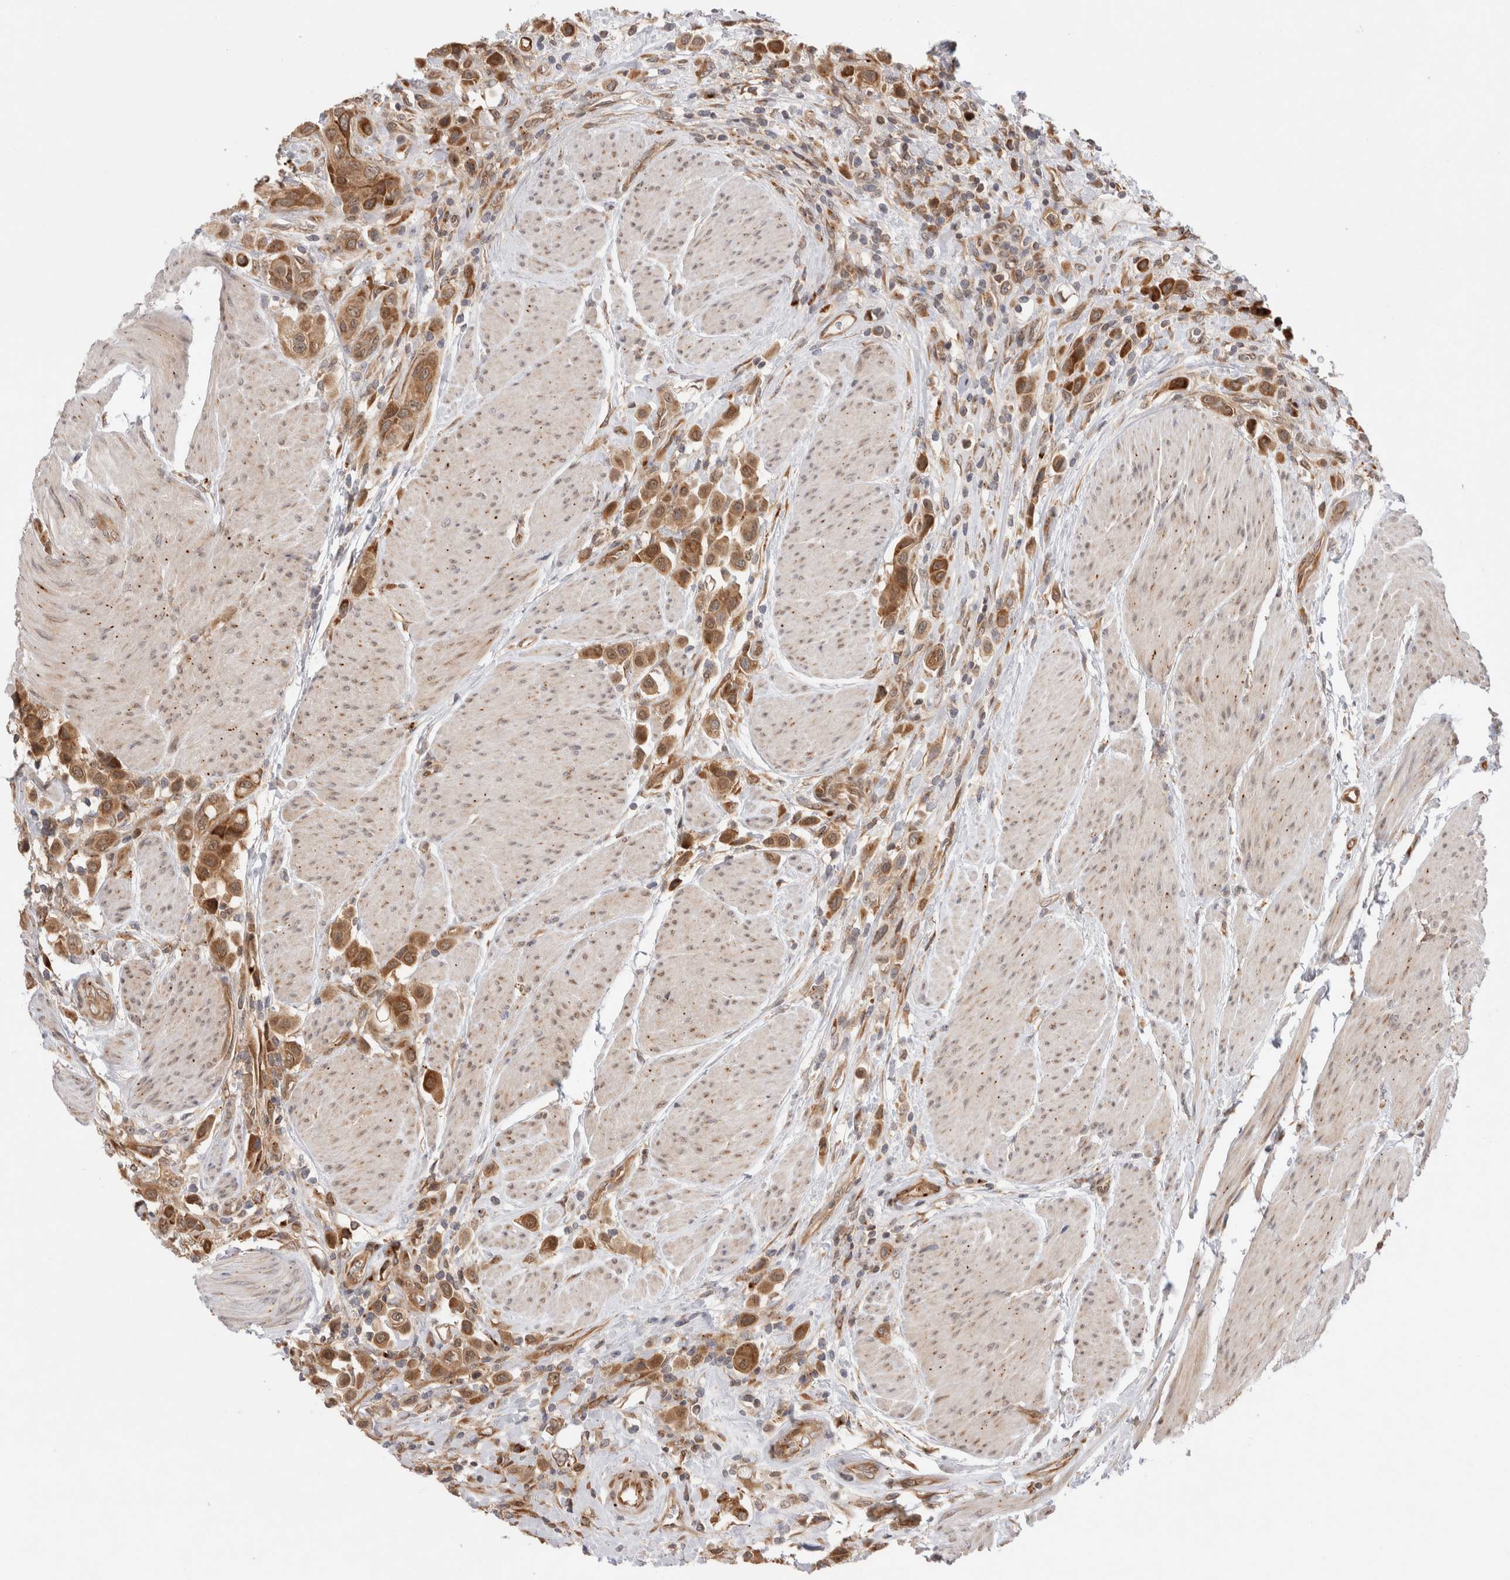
{"staining": {"intensity": "moderate", "quantity": ">75%", "location": "cytoplasmic/membranous"}, "tissue": "urothelial cancer", "cell_type": "Tumor cells", "image_type": "cancer", "snomed": [{"axis": "morphology", "description": "Urothelial carcinoma, High grade"}, {"axis": "topography", "description": "Urinary bladder"}], "caption": "Immunohistochemical staining of urothelial cancer demonstrates medium levels of moderate cytoplasmic/membranous protein expression in approximately >75% of tumor cells. The staining was performed using DAB (3,3'-diaminobenzidine) to visualize the protein expression in brown, while the nuclei were stained in blue with hematoxylin (Magnification: 20x).", "gene": "ACTL9", "patient": {"sex": "male", "age": 50}}